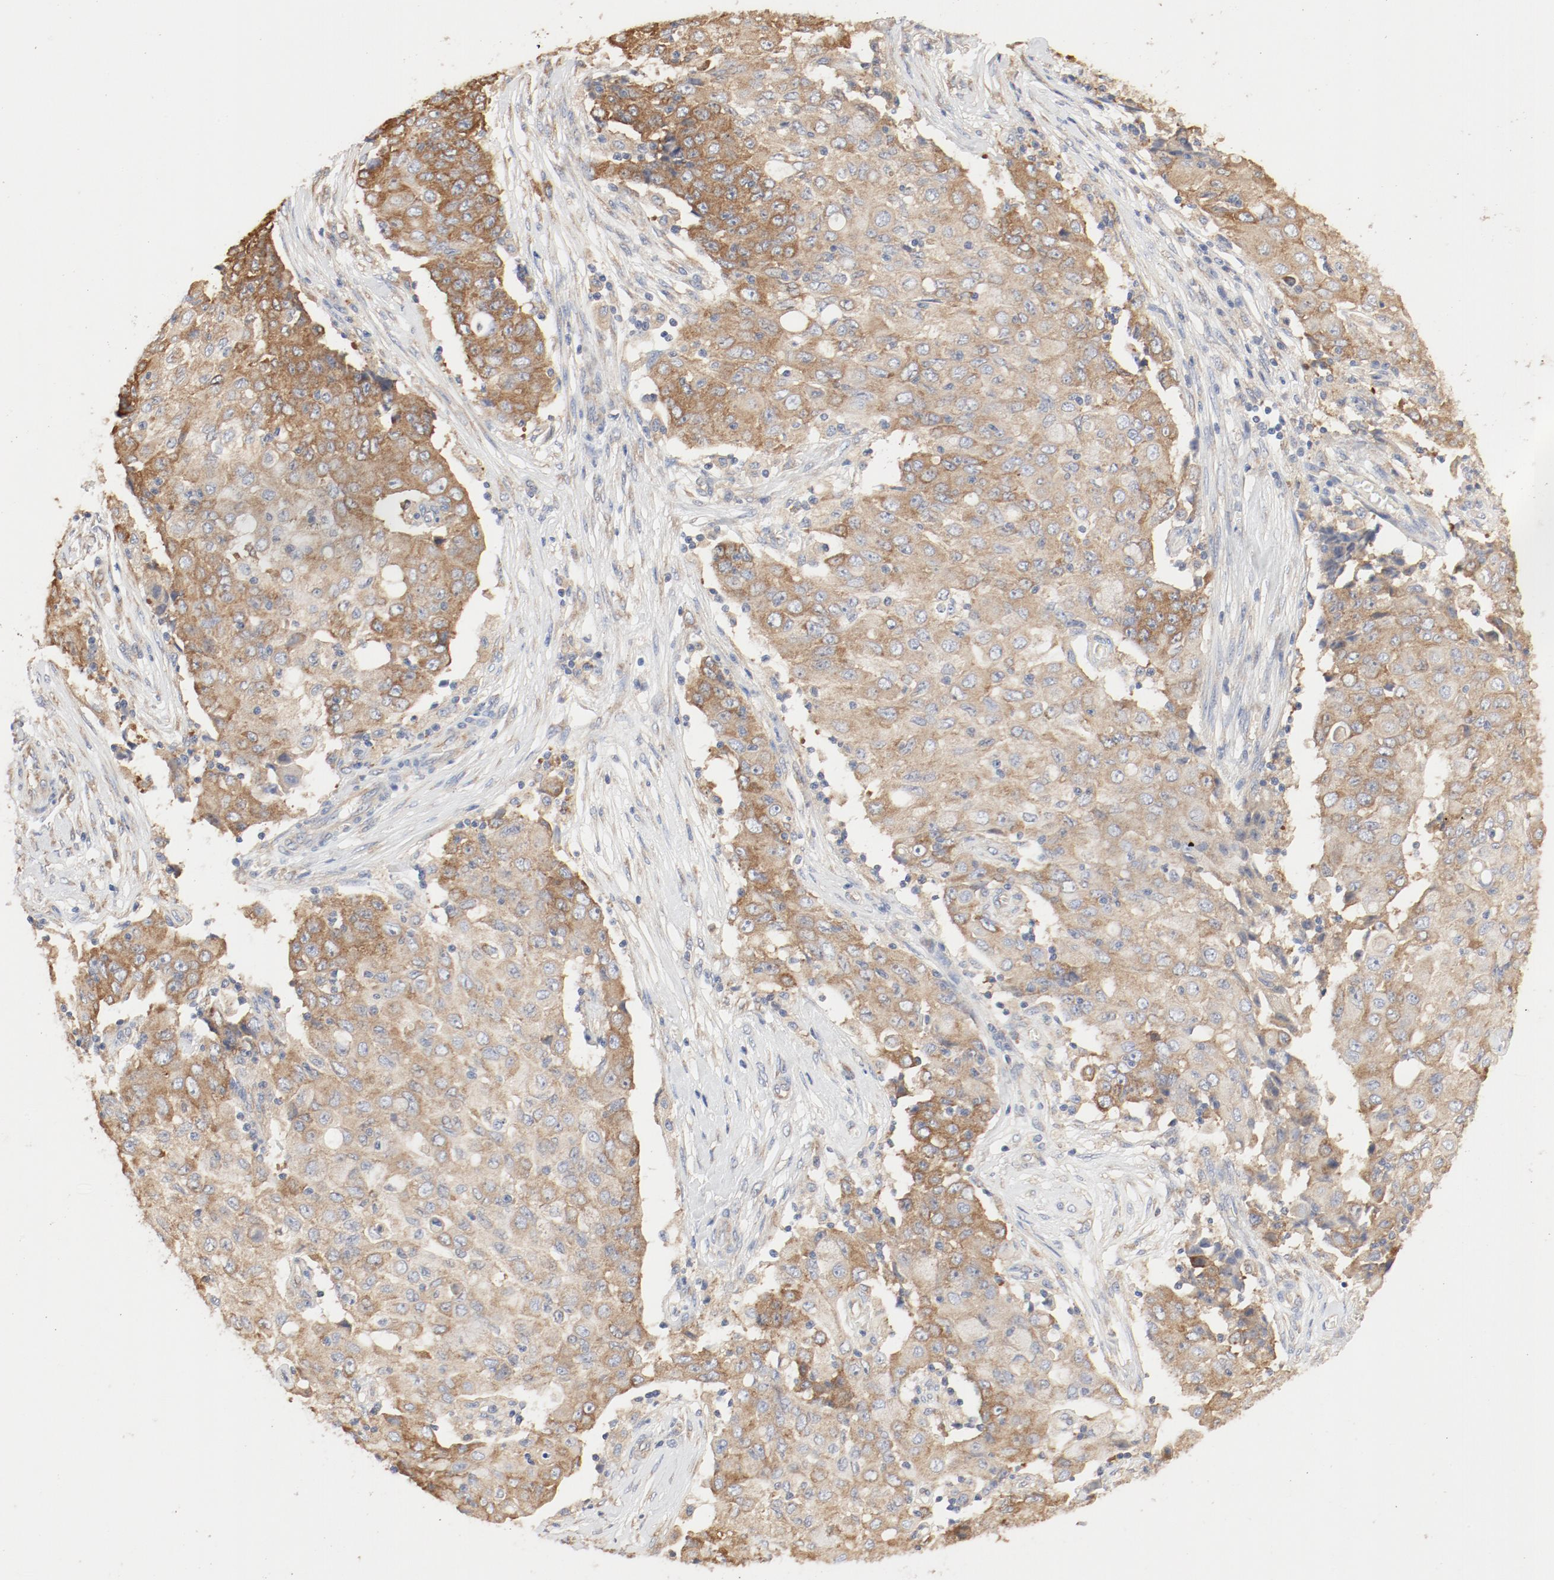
{"staining": {"intensity": "moderate", "quantity": ">75%", "location": "cytoplasmic/membranous"}, "tissue": "ovarian cancer", "cell_type": "Tumor cells", "image_type": "cancer", "snomed": [{"axis": "morphology", "description": "Carcinoma, endometroid"}, {"axis": "topography", "description": "Ovary"}], "caption": "Endometroid carcinoma (ovarian) was stained to show a protein in brown. There is medium levels of moderate cytoplasmic/membranous expression in approximately >75% of tumor cells.", "gene": "RPS6", "patient": {"sex": "female", "age": 42}}